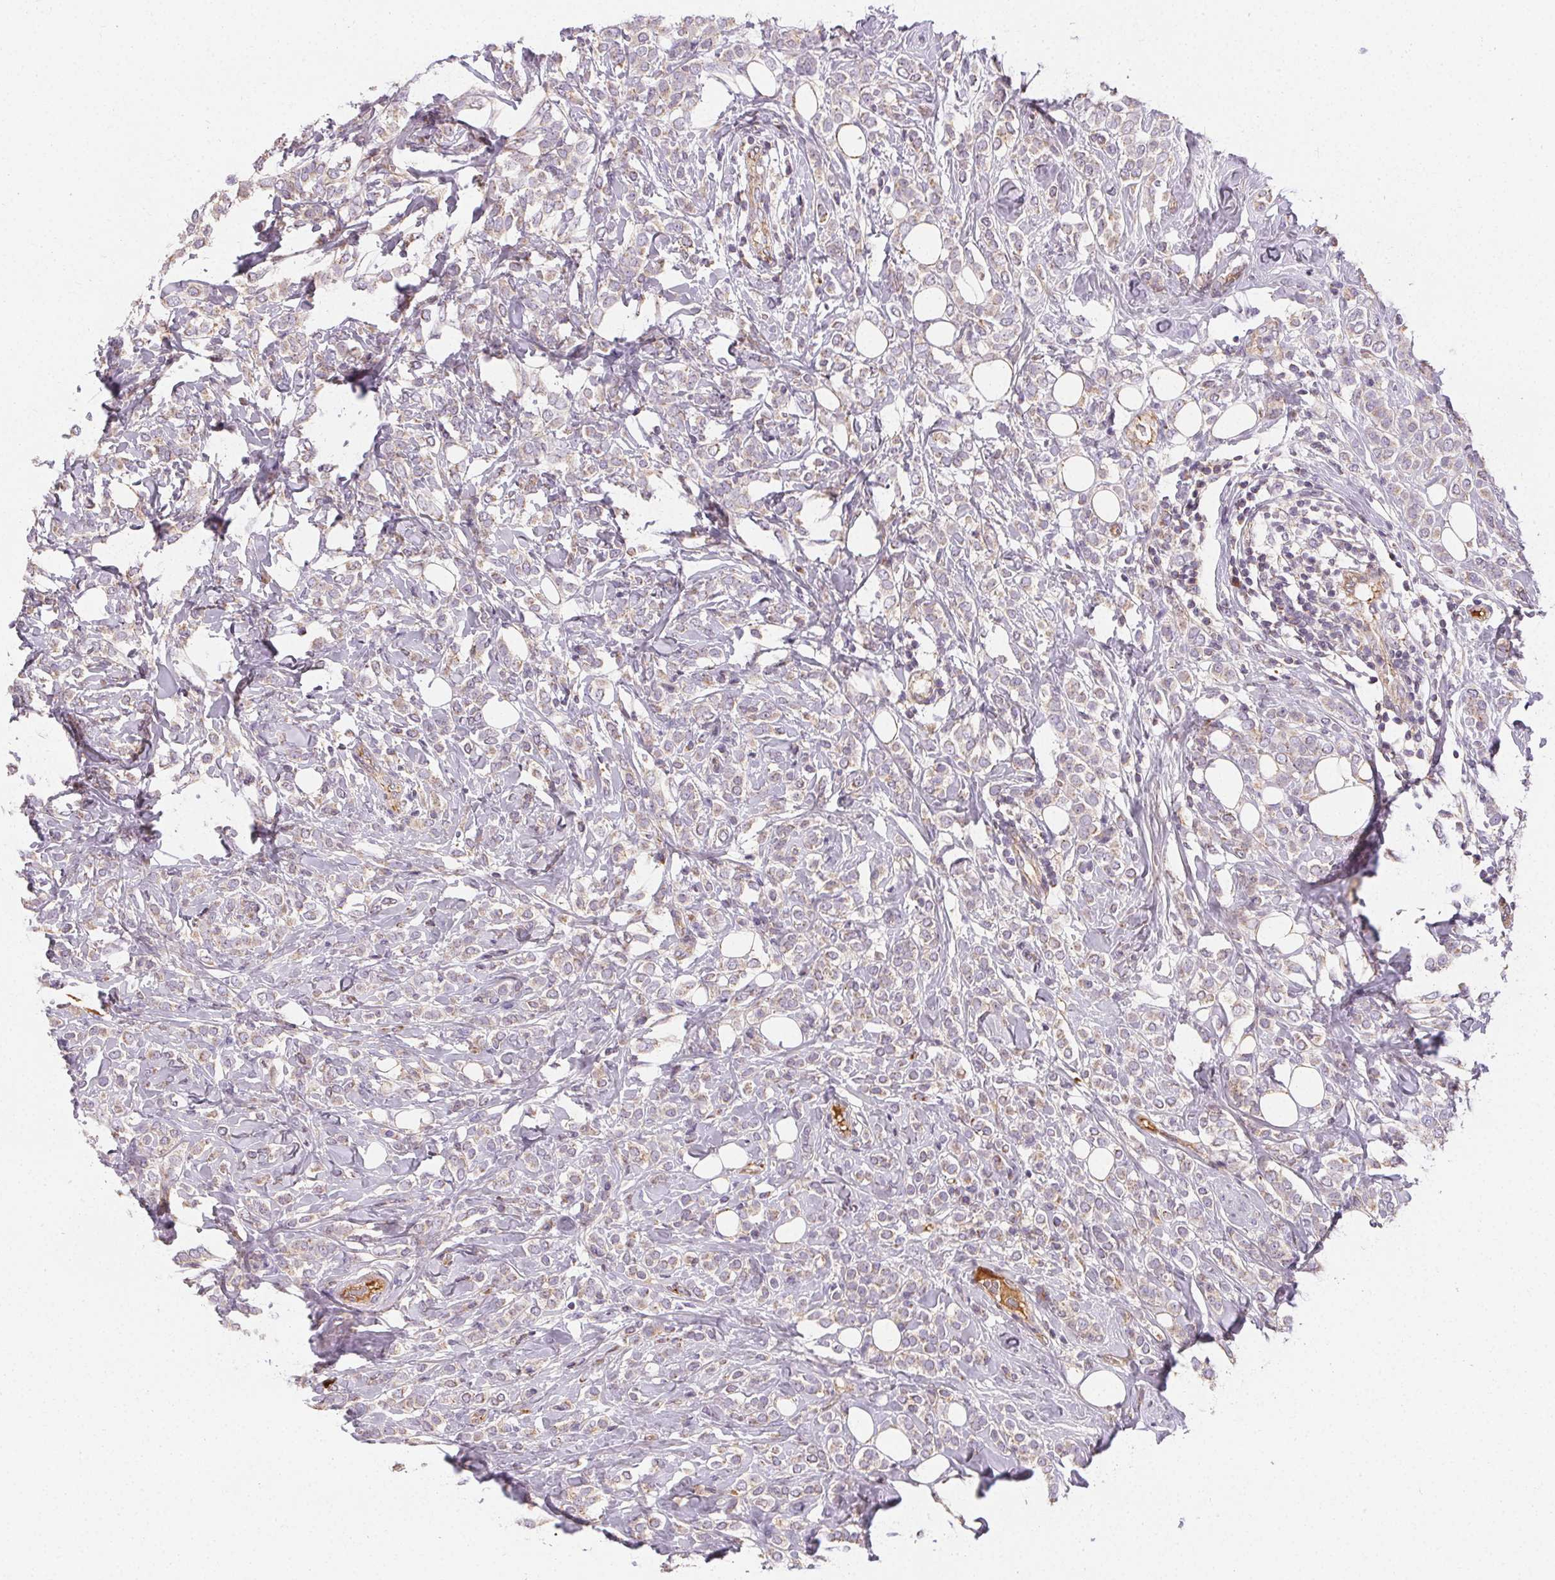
{"staining": {"intensity": "negative", "quantity": "none", "location": "none"}, "tissue": "breast cancer", "cell_type": "Tumor cells", "image_type": "cancer", "snomed": [{"axis": "morphology", "description": "Lobular carcinoma"}, {"axis": "topography", "description": "Breast"}], "caption": "Immunohistochemistry (IHC) of breast lobular carcinoma shows no staining in tumor cells.", "gene": "APLP1", "patient": {"sex": "female", "age": 49}}